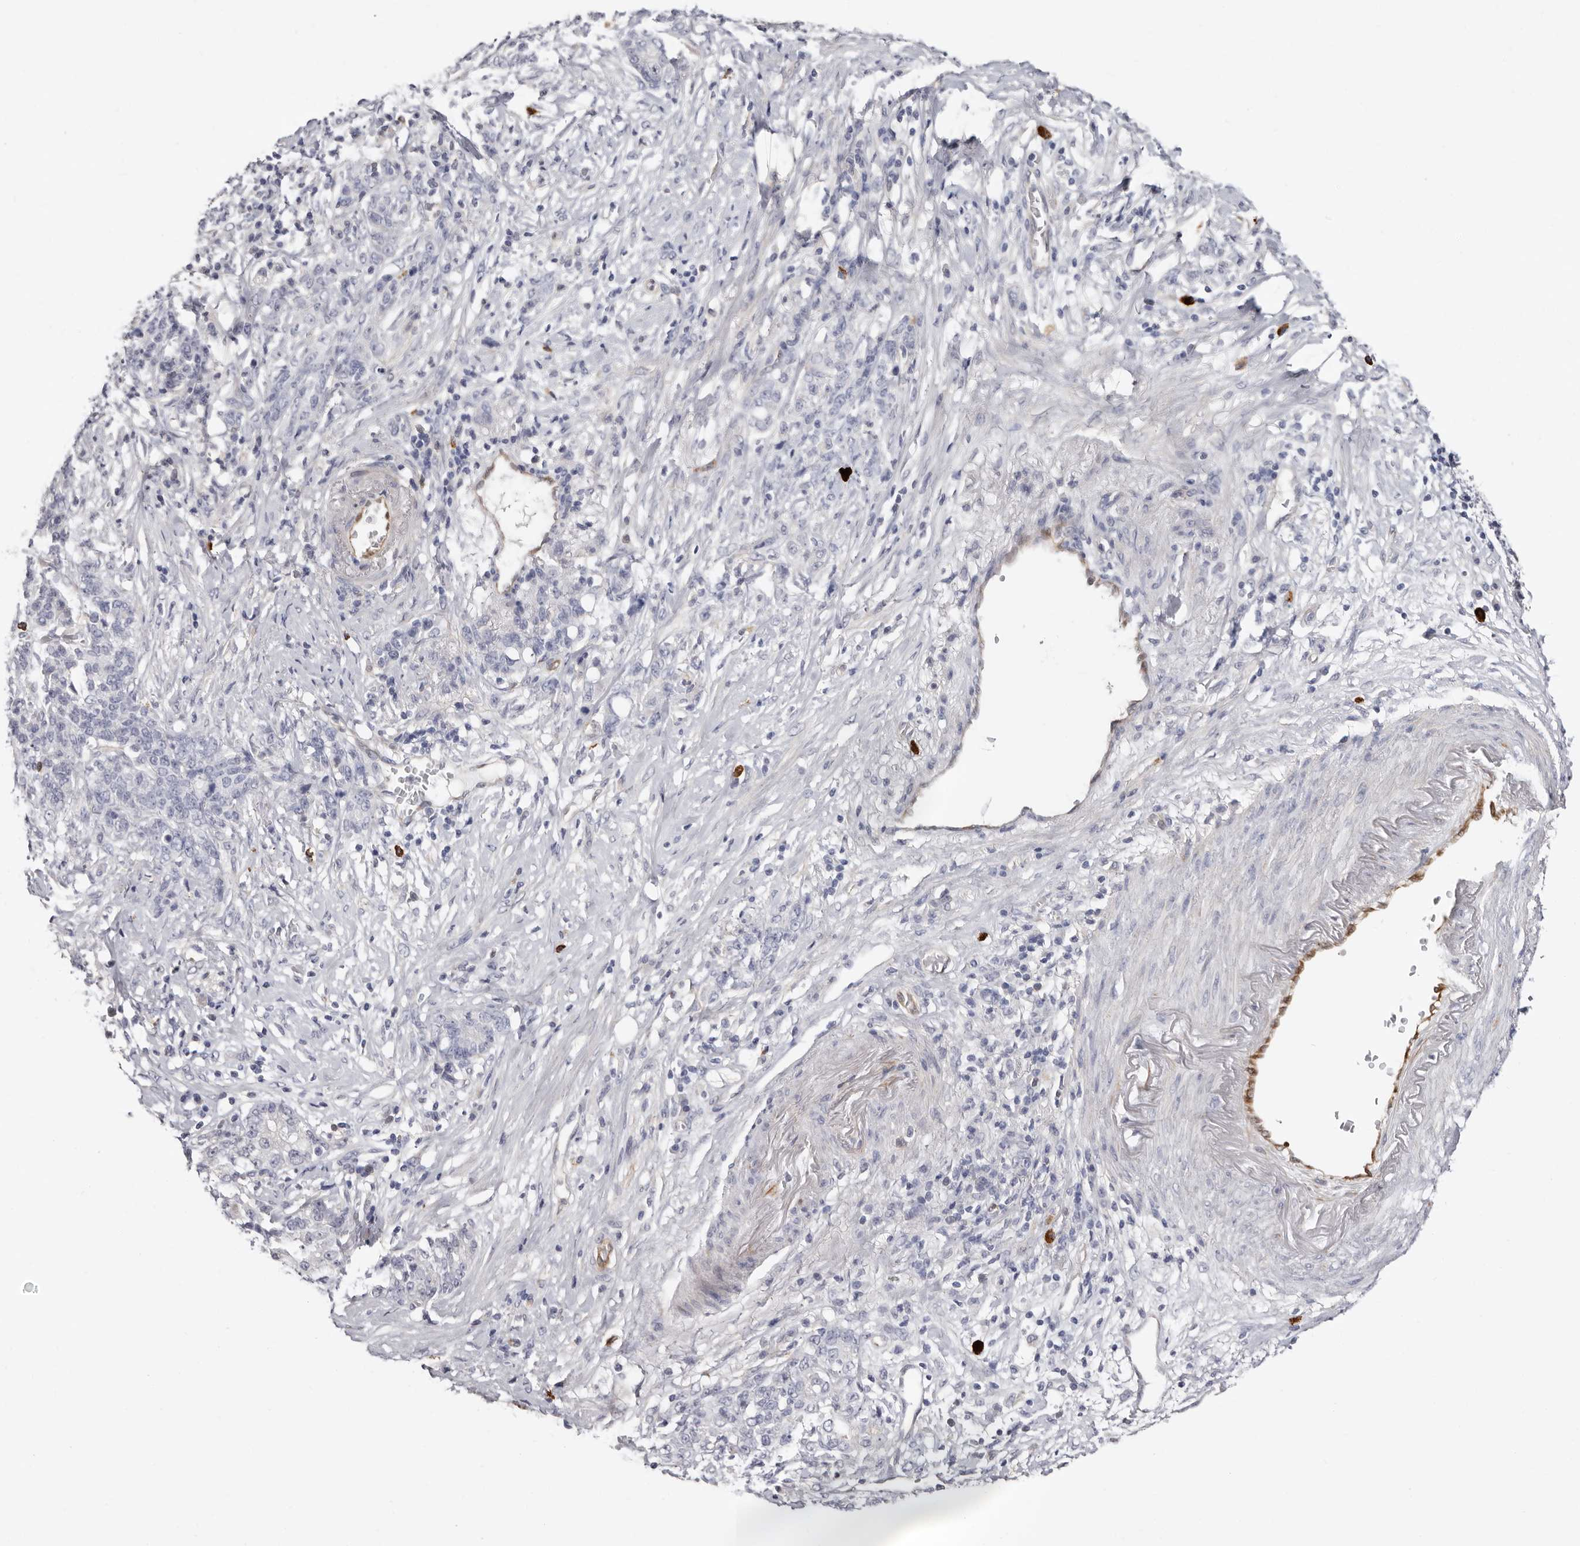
{"staining": {"intensity": "negative", "quantity": "none", "location": "none"}, "tissue": "stomach cancer", "cell_type": "Tumor cells", "image_type": "cancer", "snomed": [{"axis": "morphology", "description": "Adenocarcinoma, NOS"}, {"axis": "topography", "description": "Stomach, lower"}], "caption": "IHC photomicrograph of neoplastic tissue: stomach cancer stained with DAB (3,3'-diaminobenzidine) demonstrates no significant protein positivity in tumor cells.", "gene": "PKDCC", "patient": {"sex": "male", "age": 88}}